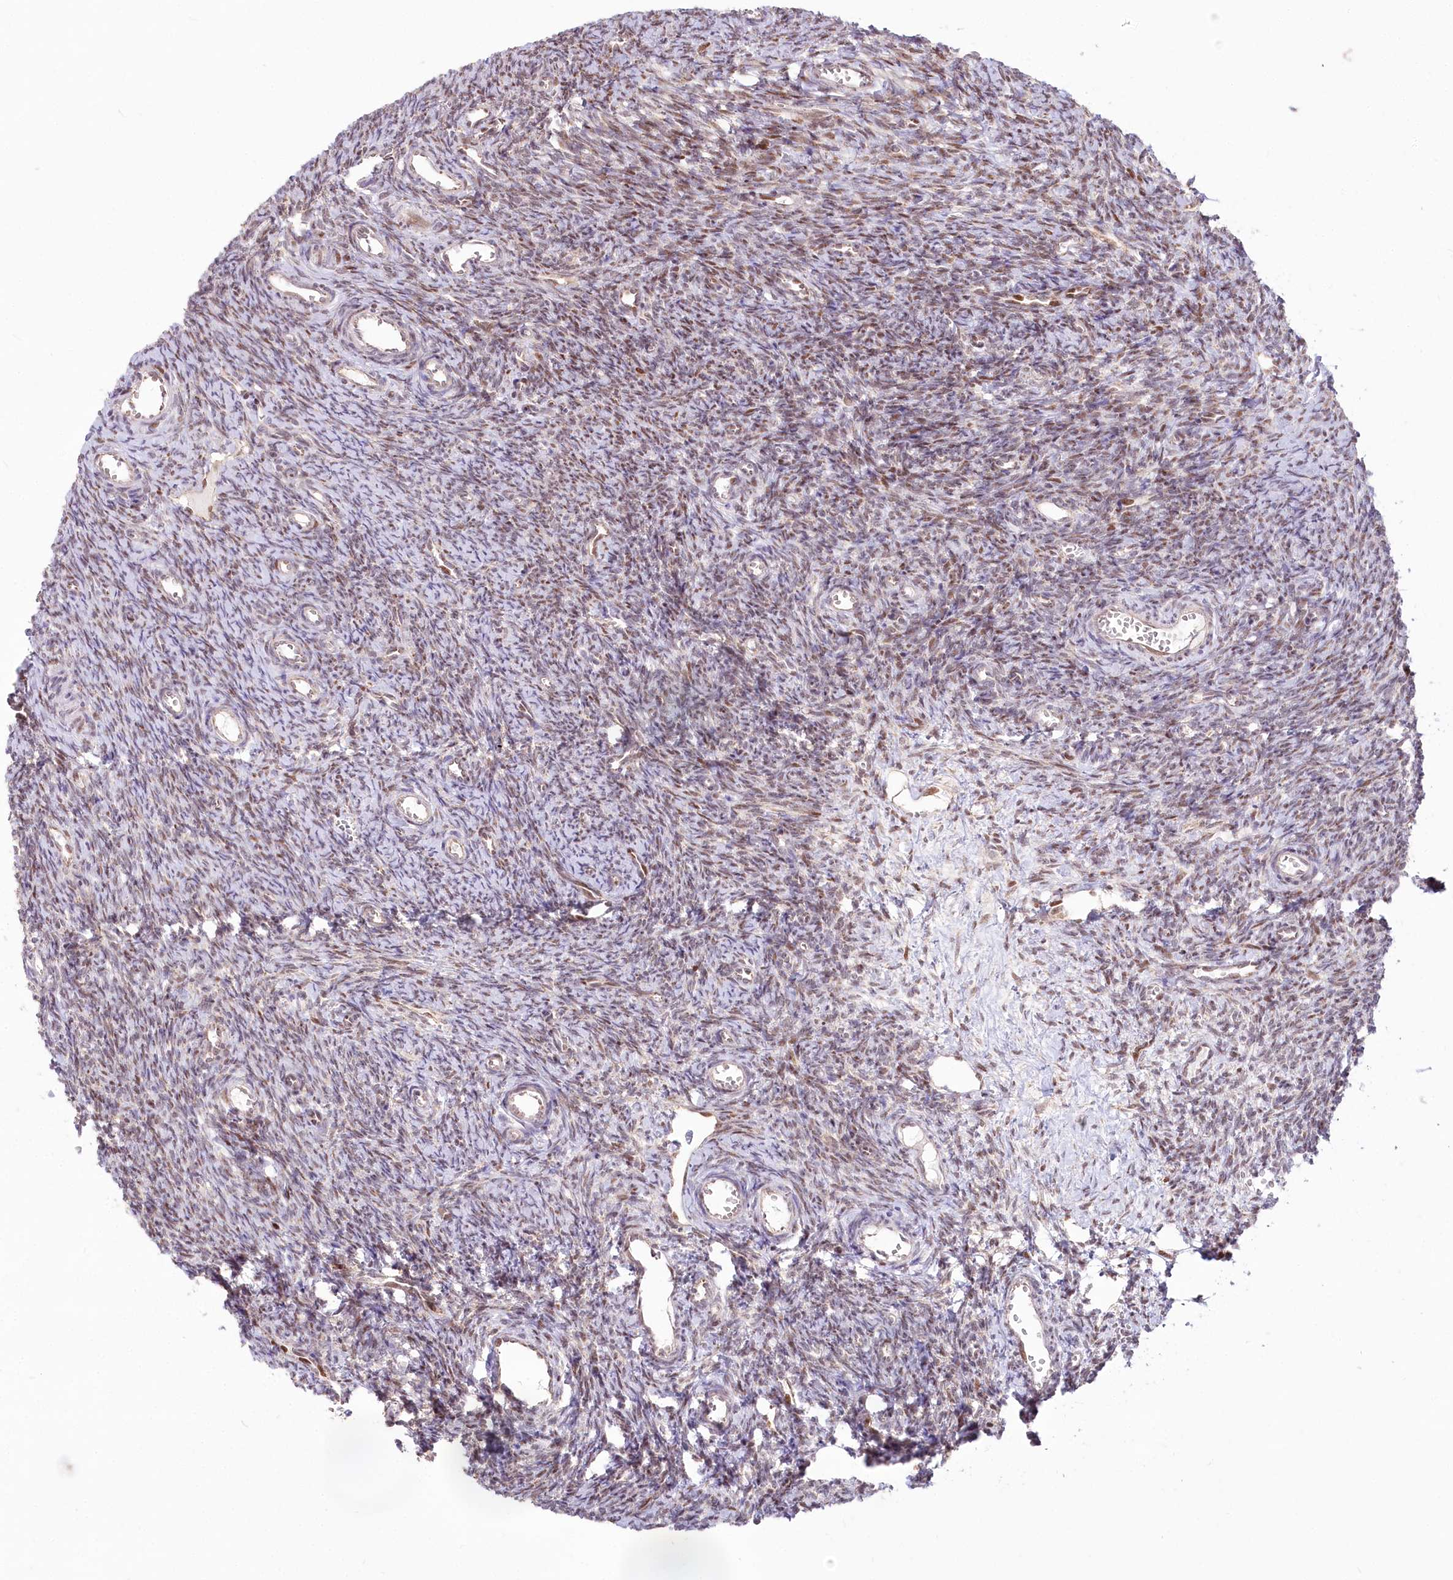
{"staining": {"intensity": "moderate", "quantity": "25%-75%", "location": "nuclear"}, "tissue": "ovary", "cell_type": "Ovarian stroma cells", "image_type": "normal", "snomed": [{"axis": "morphology", "description": "Normal tissue, NOS"}, {"axis": "topography", "description": "Ovary"}], "caption": "Protein analysis of normal ovary displays moderate nuclear positivity in about 25%-75% of ovarian stroma cells. (Stains: DAB (3,3'-diaminobenzidine) in brown, nuclei in blue, Microscopy: brightfield microscopy at high magnification).", "gene": "PYURF", "patient": {"sex": "female", "age": 39}}